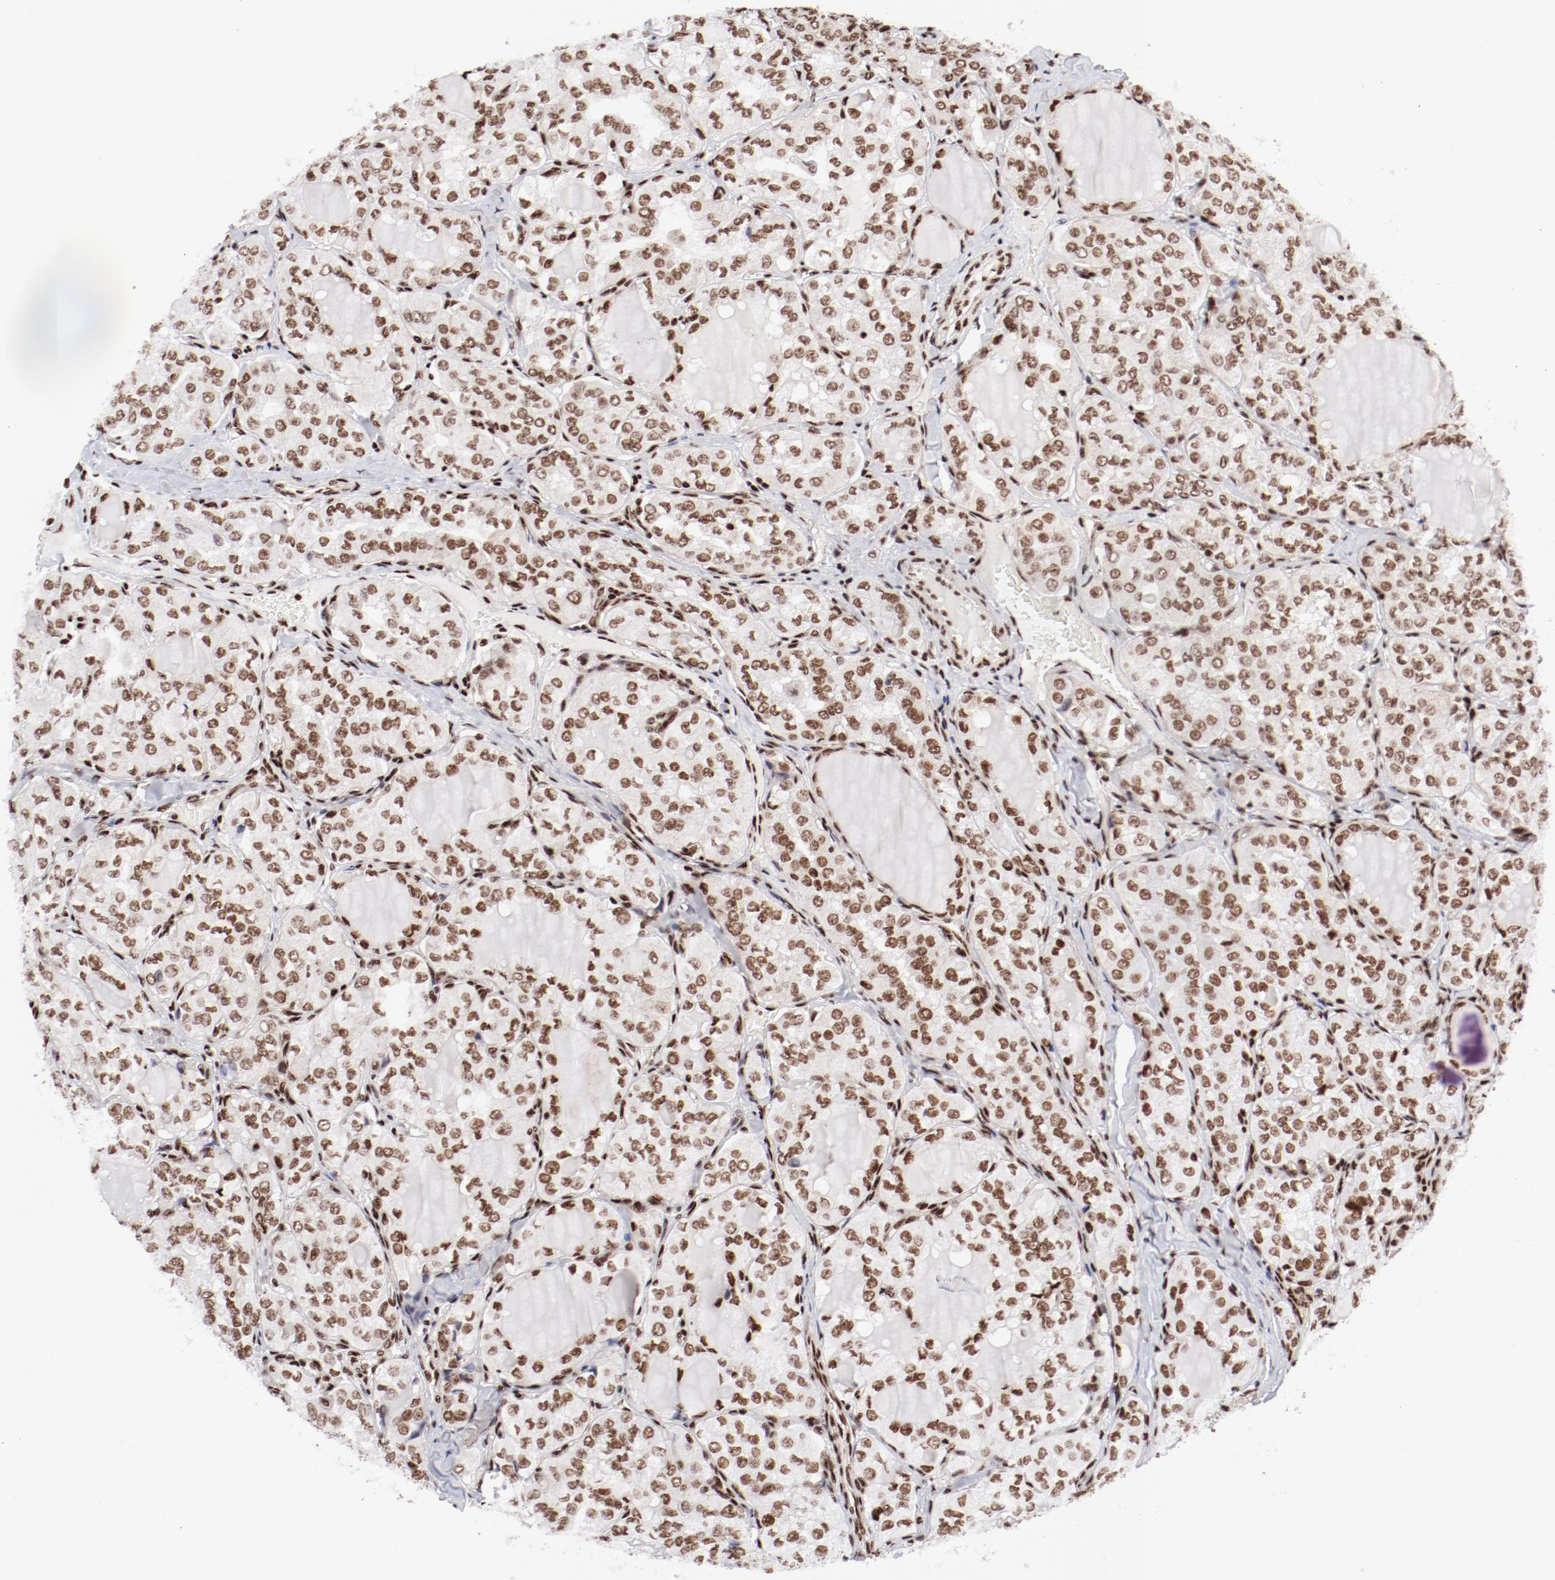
{"staining": {"intensity": "moderate", "quantity": ">75%", "location": "nuclear"}, "tissue": "thyroid cancer", "cell_type": "Tumor cells", "image_type": "cancer", "snomed": [{"axis": "morphology", "description": "Papillary adenocarcinoma, NOS"}, {"axis": "topography", "description": "Thyroid gland"}], "caption": "The image demonstrates a brown stain indicating the presence of a protein in the nuclear of tumor cells in thyroid cancer (papillary adenocarcinoma).", "gene": "NFYB", "patient": {"sex": "male", "age": 20}}